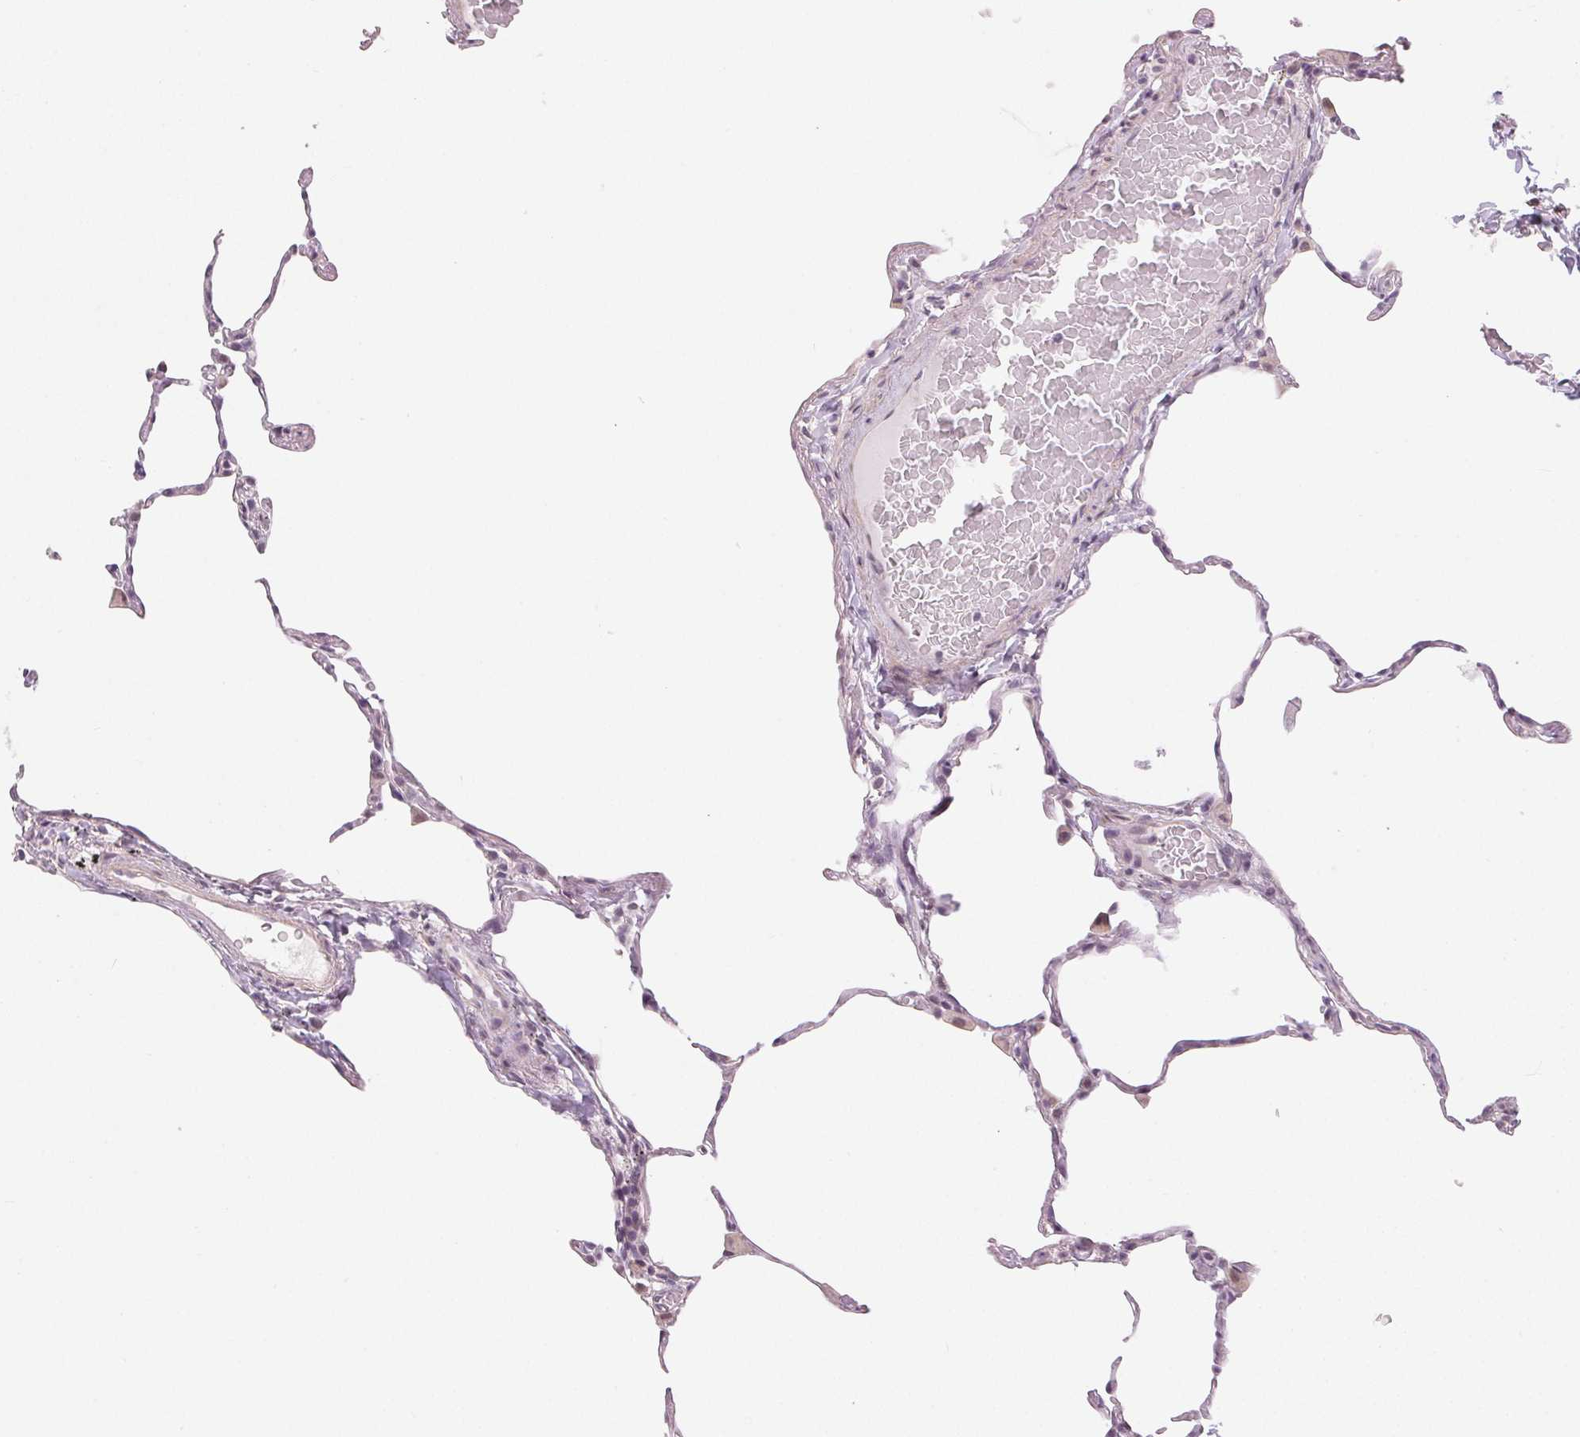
{"staining": {"intensity": "negative", "quantity": "none", "location": "none"}, "tissue": "lung", "cell_type": "Alveolar cells", "image_type": "normal", "snomed": [{"axis": "morphology", "description": "Normal tissue, NOS"}, {"axis": "topography", "description": "Lung"}], "caption": "The histopathology image displays no significant expression in alveolar cells of lung. Nuclei are stained in blue.", "gene": "TMEM174", "patient": {"sex": "female", "age": 57}}